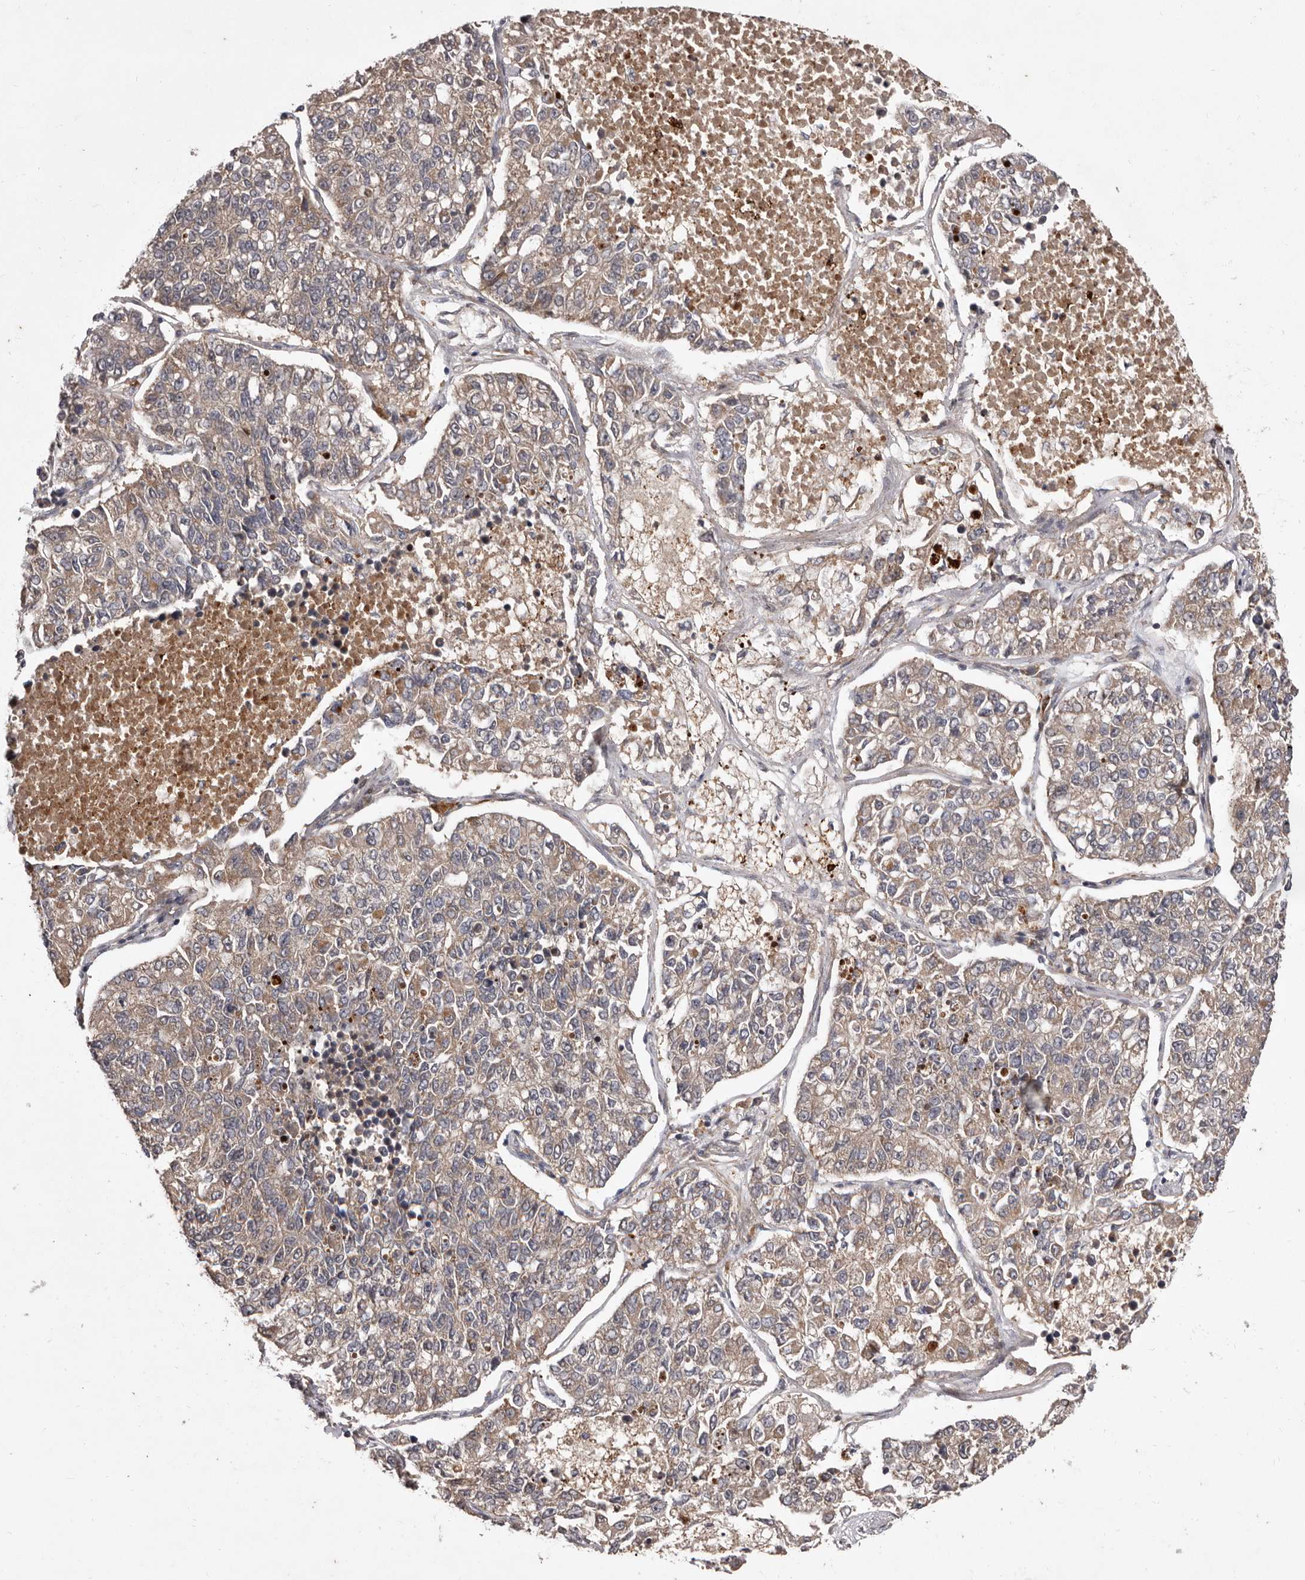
{"staining": {"intensity": "weak", "quantity": ">75%", "location": "cytoplasmic/membranous"}, "tissue": "lung cancer", "cell_type": "Tumor cells", "image_type": "cancer", "snomed": [{"axis": "morphology", "description": "Adenocarcinoma, NOS"}, {"axis": "topography", "description": "Lung"}], "caption": "DAB immunohistochemical staining of lung cancer reveals weak cytoplasmic/membranous protein expression in about >75% of tumor cells.", "gene": "FLAD1", "patient": {"sex": "male", "age": 49}}